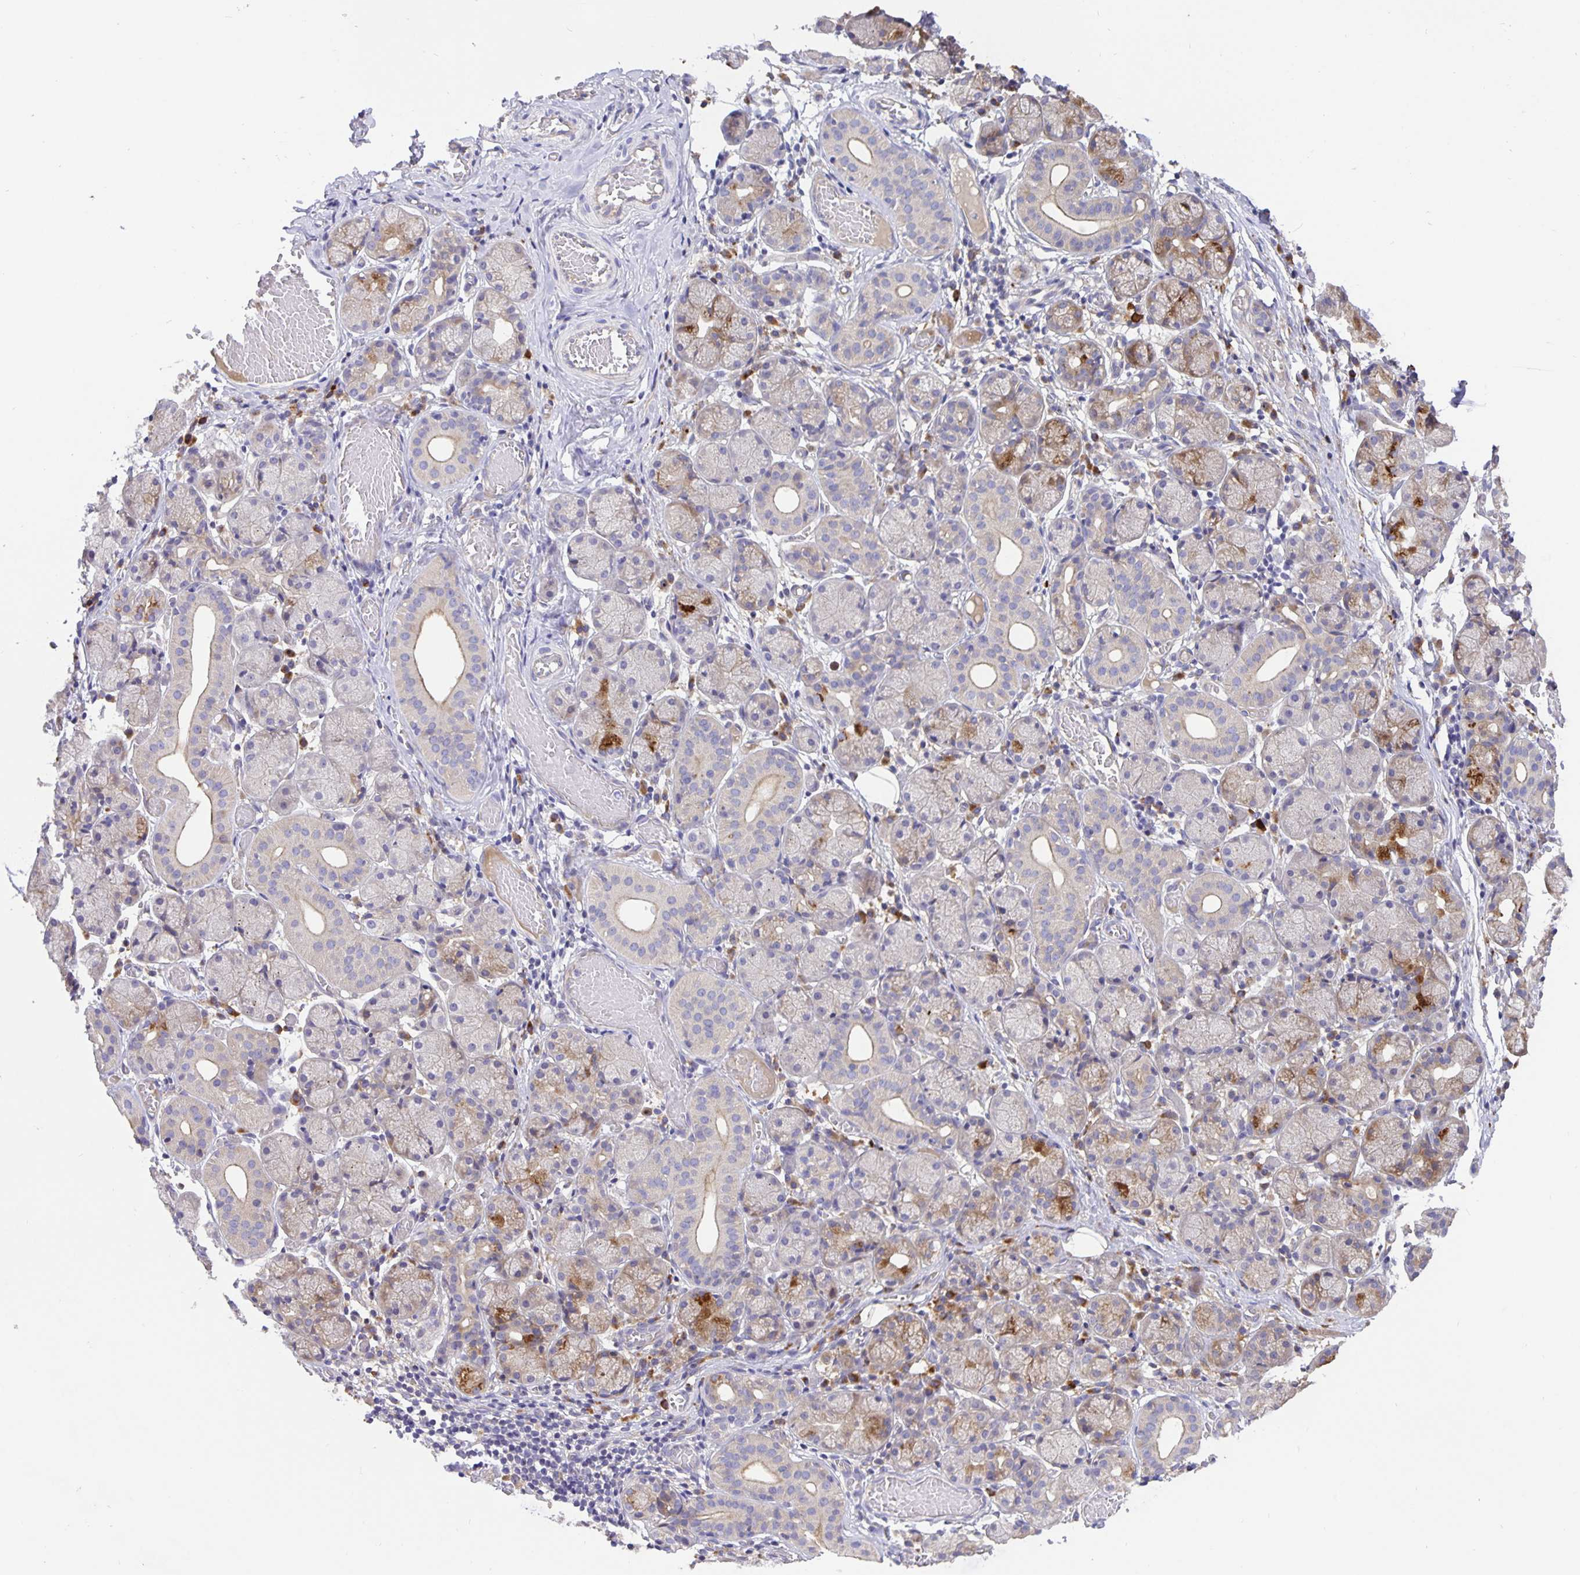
{"staining": {"intensity": "moderate", "quantity": "<25%", "location": "cytoplasmic/membranous"}, "tissue": "salivary gland", "cell_type": "Glandular cells", "image_type": "normal", "snomed": [{"axis": "morphology", "description": "Normal tissue, NOS"}, {"axis": "topography", "description": "Salivary gland"}], "caption": "Salivary gland stained for a protein displays moderate cytoplasmic/membranous positivity in glandular cells. The staining is performed using DAB (3,3'-diaminobenzidine) brown chromogen to label protein expression. The nuclei are counter-stained blue using hematoxylin.", "gene": "EML6", "patient": {"sex": "female", "age": 24}}